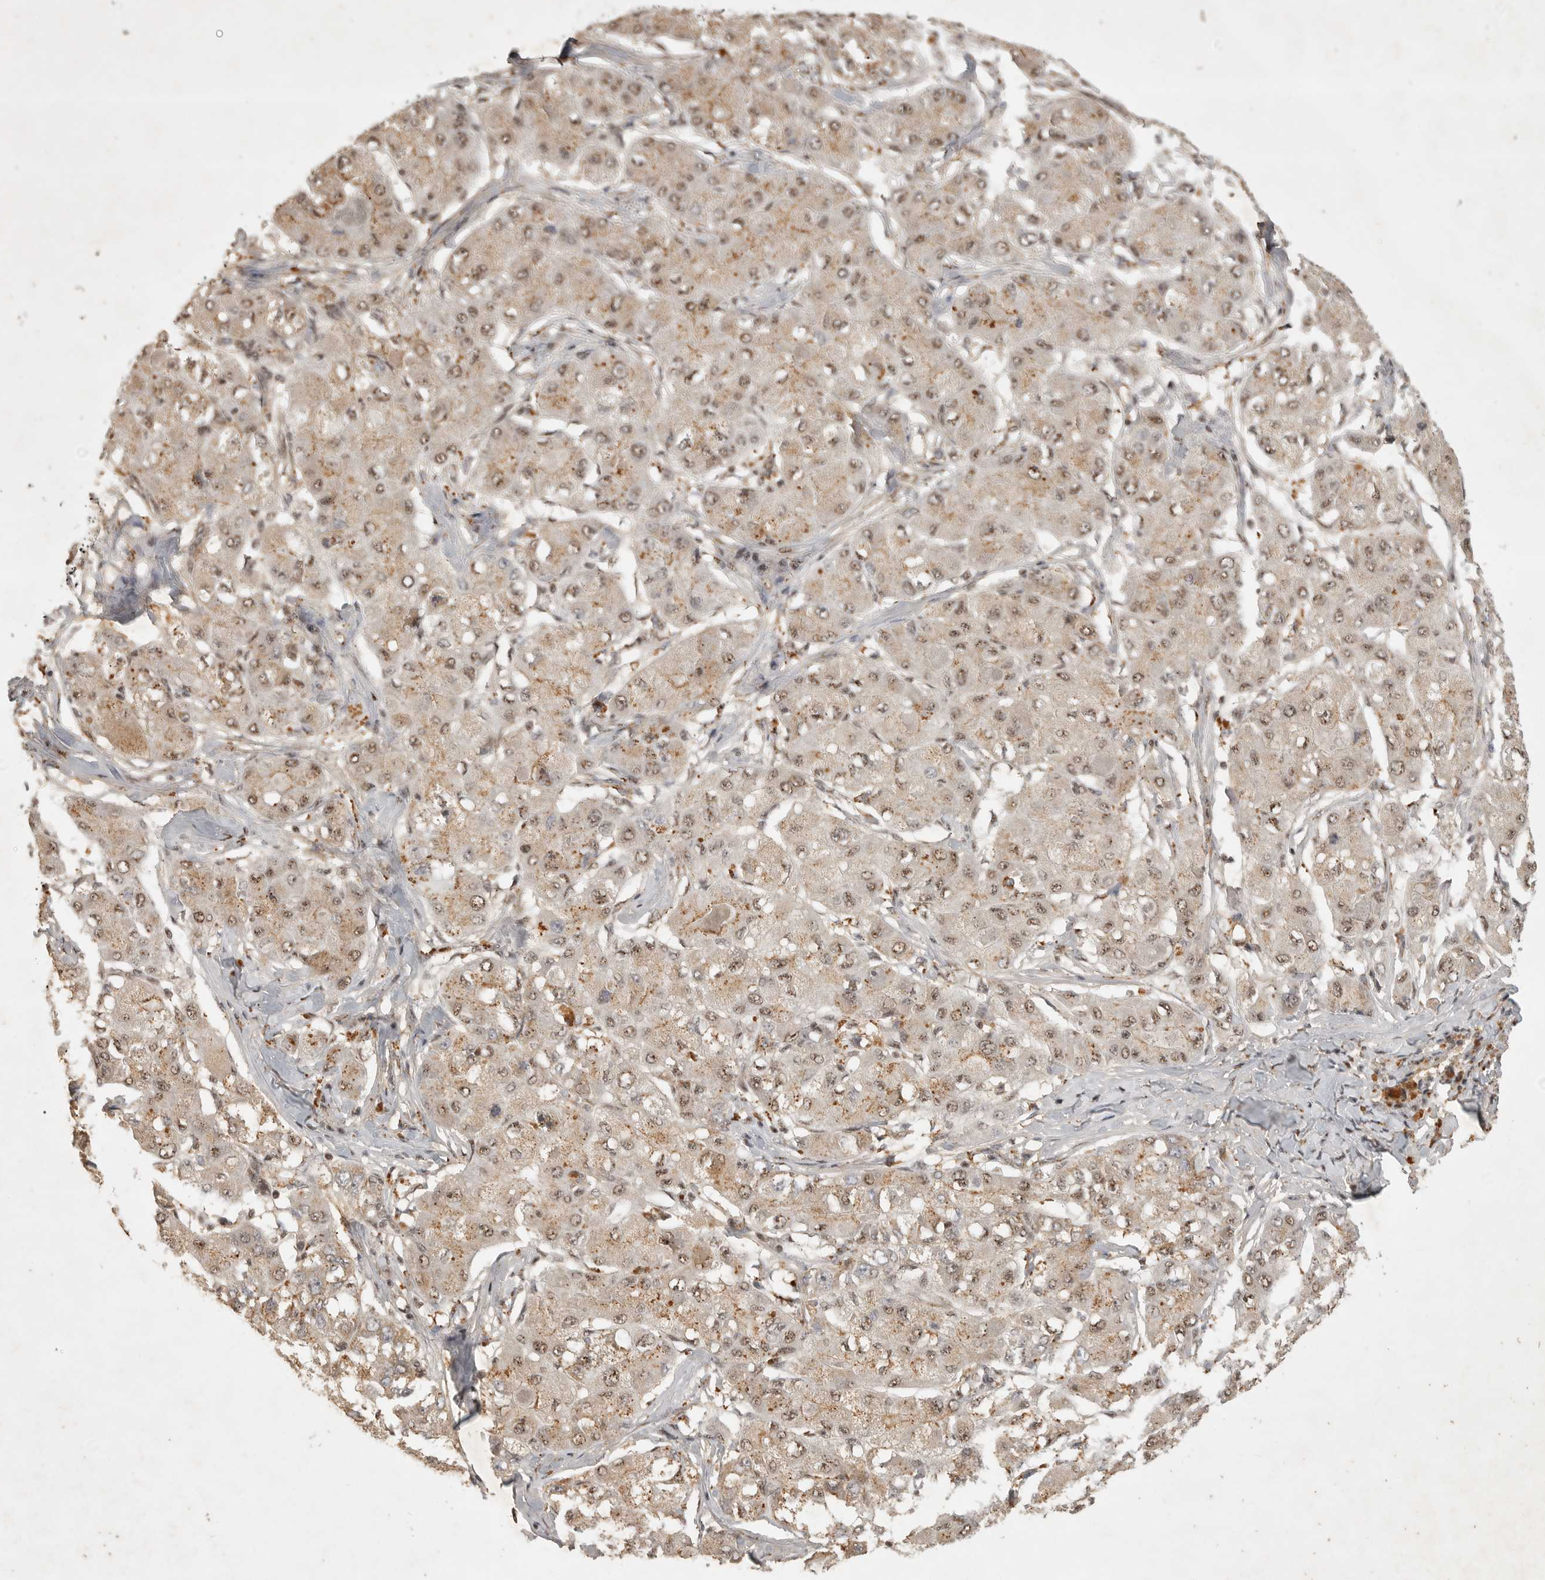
{"staining": {"intensity": "moderate", "quantity": "25%-75%", "location": "cytoplasmic/membranous,nuclear"}, "tissue": "liver cancer", "cell_type": "Tumor cells", "image_type": "cancer", "snomed": [{"axis": "morphology", "description": "Carcinoma, Hepatocellular, NOS"}, {"axis": "topography", "description": "Liver"}], "caption": "There is medium levels of moderate cytoplasmic/membranous and nuclear positivity in tumor cells of hepatocellular carcinoma (liver), as demonstrated by immunohistochemical staining (brown color).", "gene": "POMP", "patient": {"sex": "male", "age": 80}}